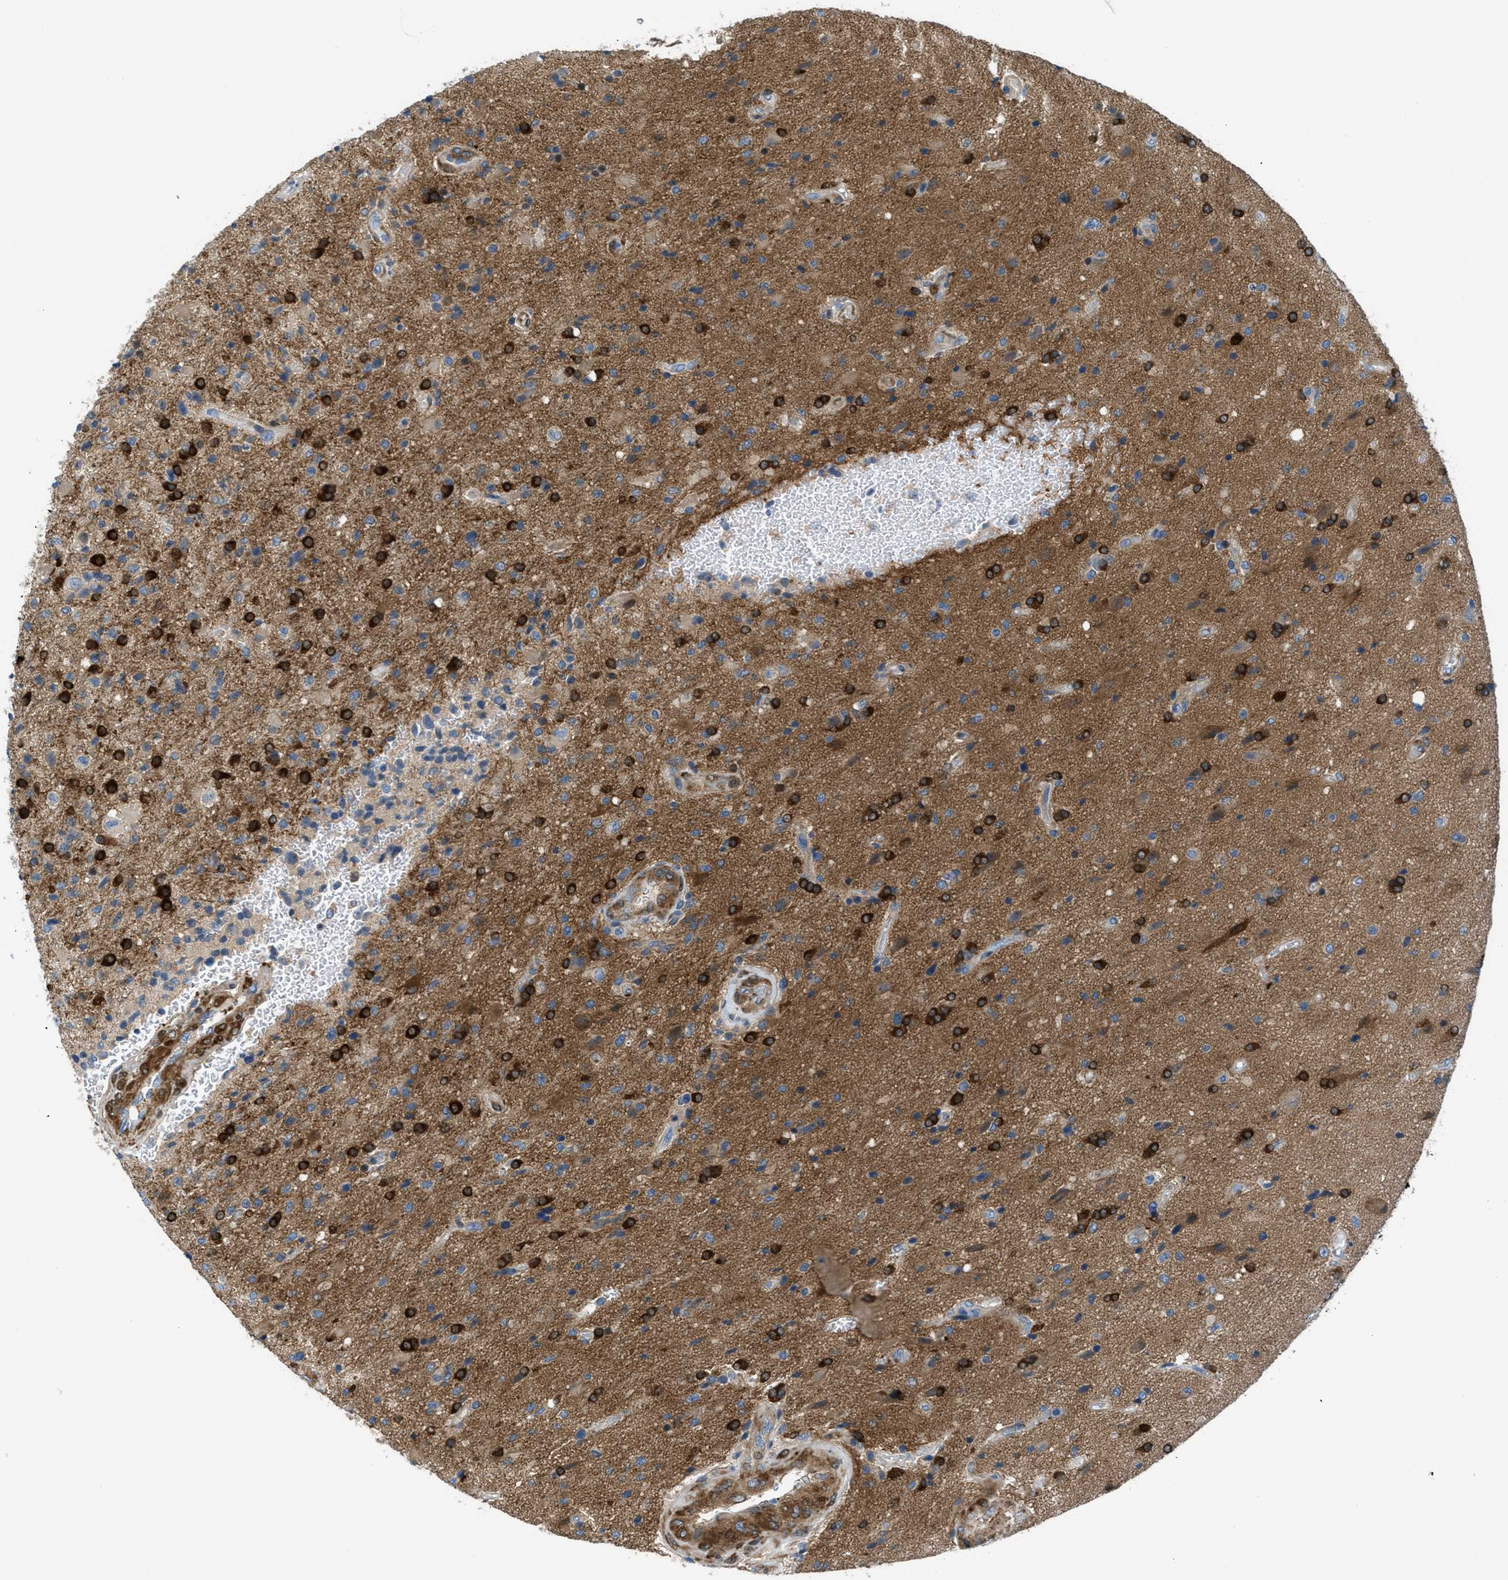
{"staining": {"intensity": "strong", "quantity": "25%-75%", "location": "cytoplasmic/membranous,nuclear"}, "tissue": "glioma", "cell_type": "Tumor cells", "image_type": "cancer", "snomed": [{"axis": "morphology", "description": "Glioma, malignant, High grade"}, {"axis": "topography", "description": "Brain"}], "caption": "Strong cytoplasmic/membranous and nuclear staining for a protein is present in approximately 25%-75% of tumor cells of high-grade glioma (malignant) using immunohistochemistry.", "gene": "MAPRE2", "patient": {"sex": "male", "age": 48}}